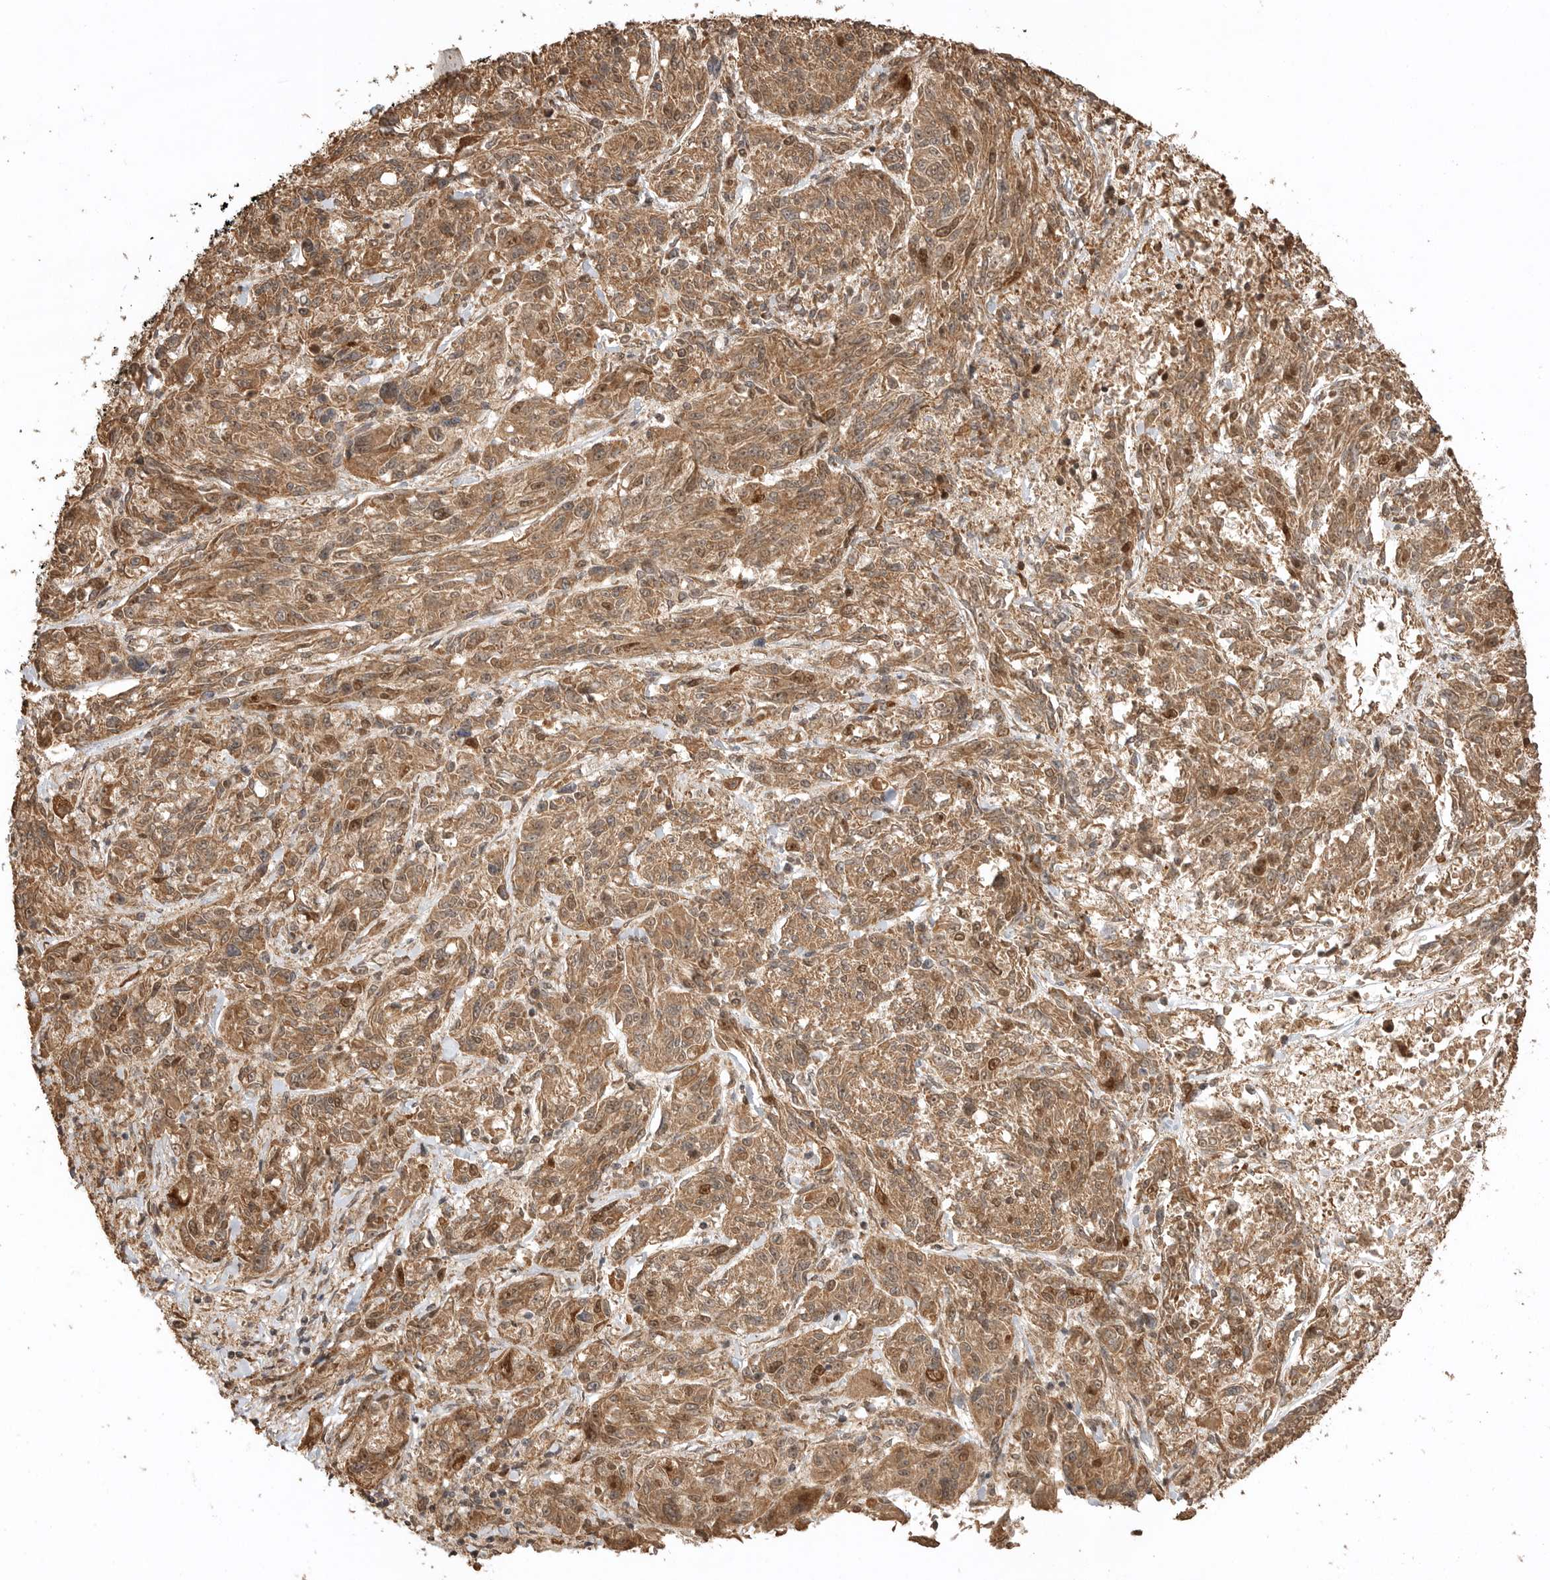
{"staining": {"intensity": "moderate", "quantity": ">75%", "location": "cytoplasmic/membranous"}, "tissue": "melanoma", "cell_type": "Tumor cells", "image_type": "cancer", "snomed": [{"axis": "morphology", "description": "Malignant melanoma, NOS"}, {"axis": "topography", "description": "Skin"}], "caption": "DAB (3,3'-diaminobenzidine) immunohistochemical staining of human melanoma exhibits moderate cytoplasmic/membranous protein expression in about >75% of tumor cells.", "gene": "BOC", "patient": {"sex": "male", "age": 53}}